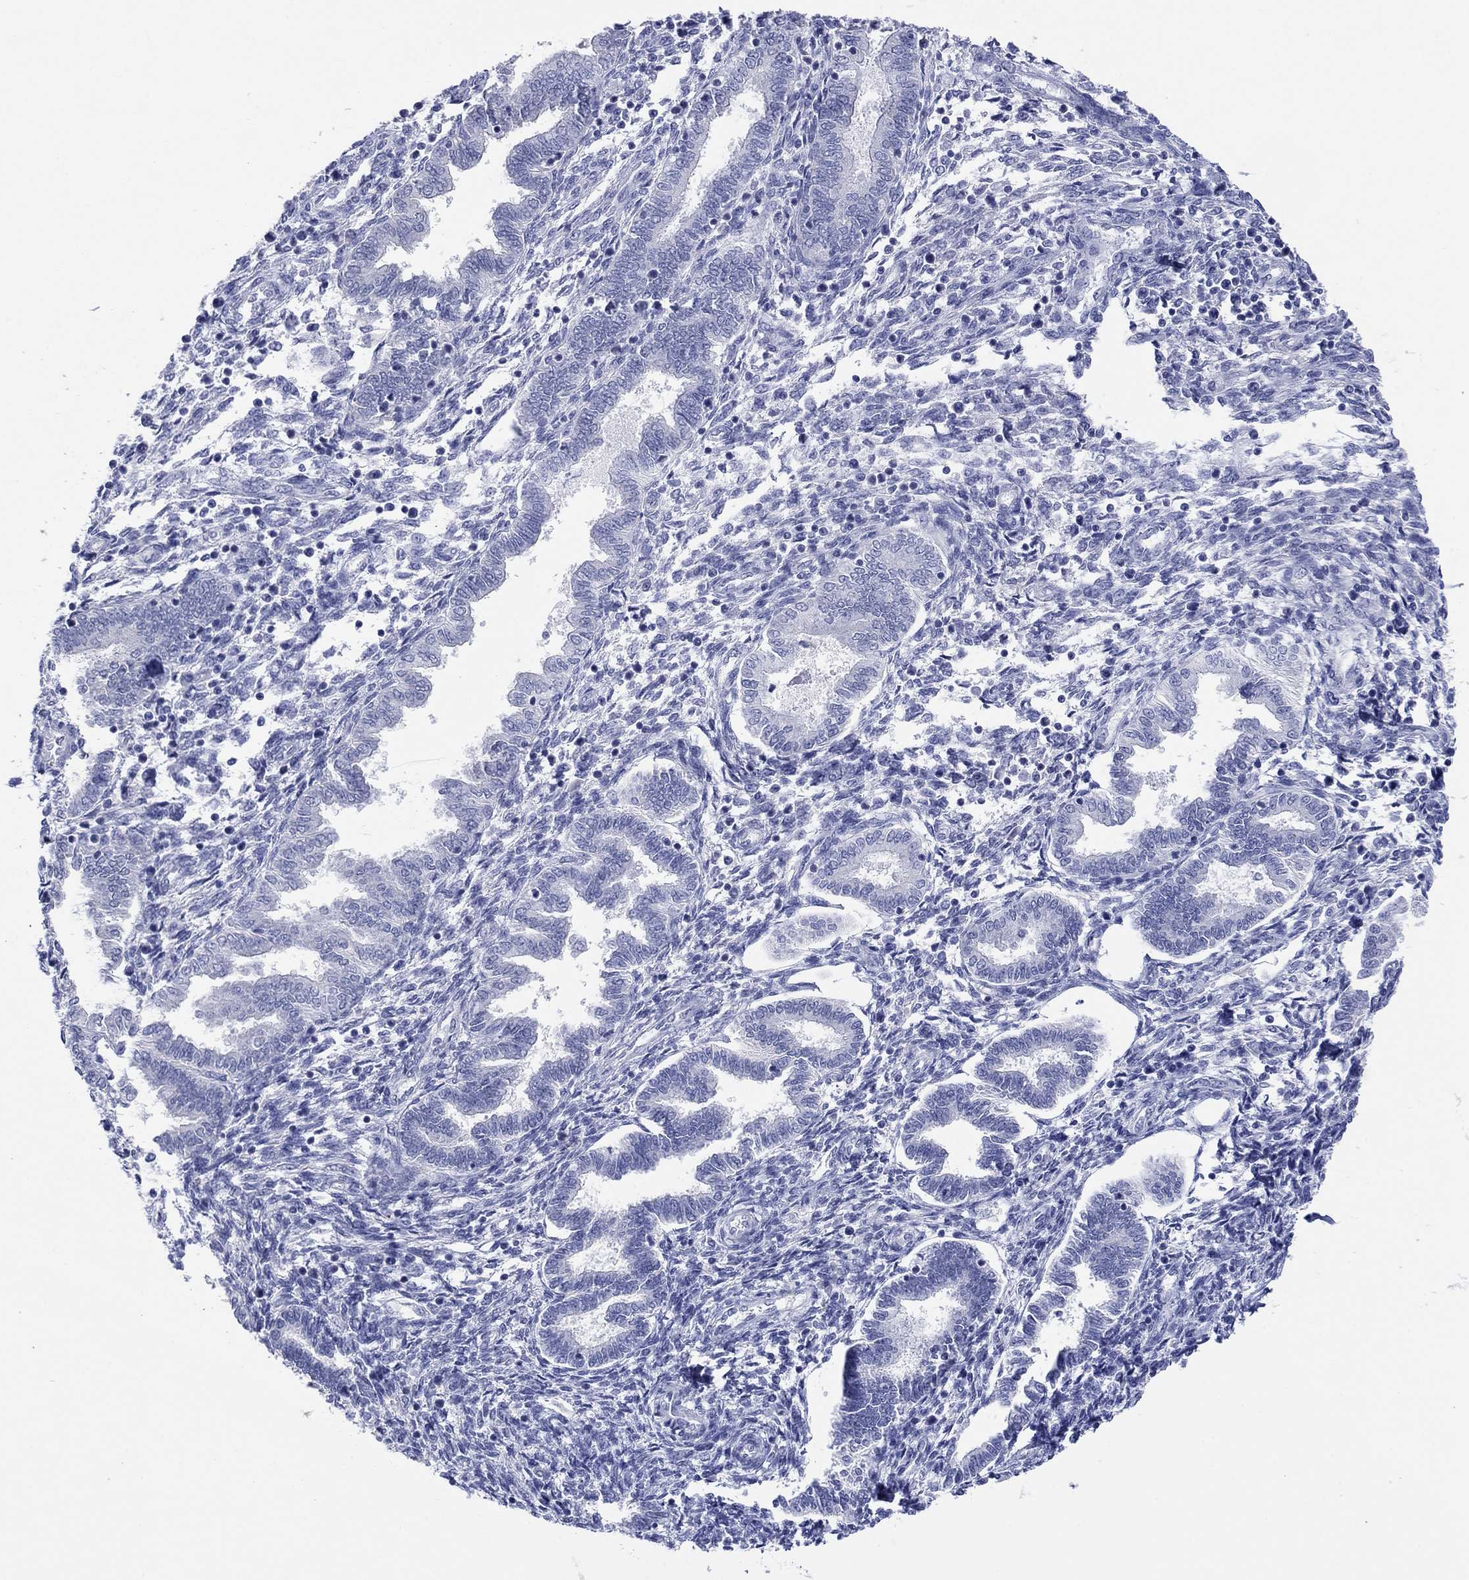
{"staining": {"intensity": "negative", "quantity": "none", "location": "none"}, "tissue": "endometrium", "cell_type": "Cells in endometrial stroma", "image_type": "normal", "snomed": [{"axis": "morphology", "description": "Normal tissue, NOS"}, {"axis": "topography", "description": "Endometrium"}], "caption": "Protein analysis of normal endometrium displays no significant staining in cells in endometrial stroma.", "gene": "MAGEB6", "patient": {"sex": "female", "age": 42}}